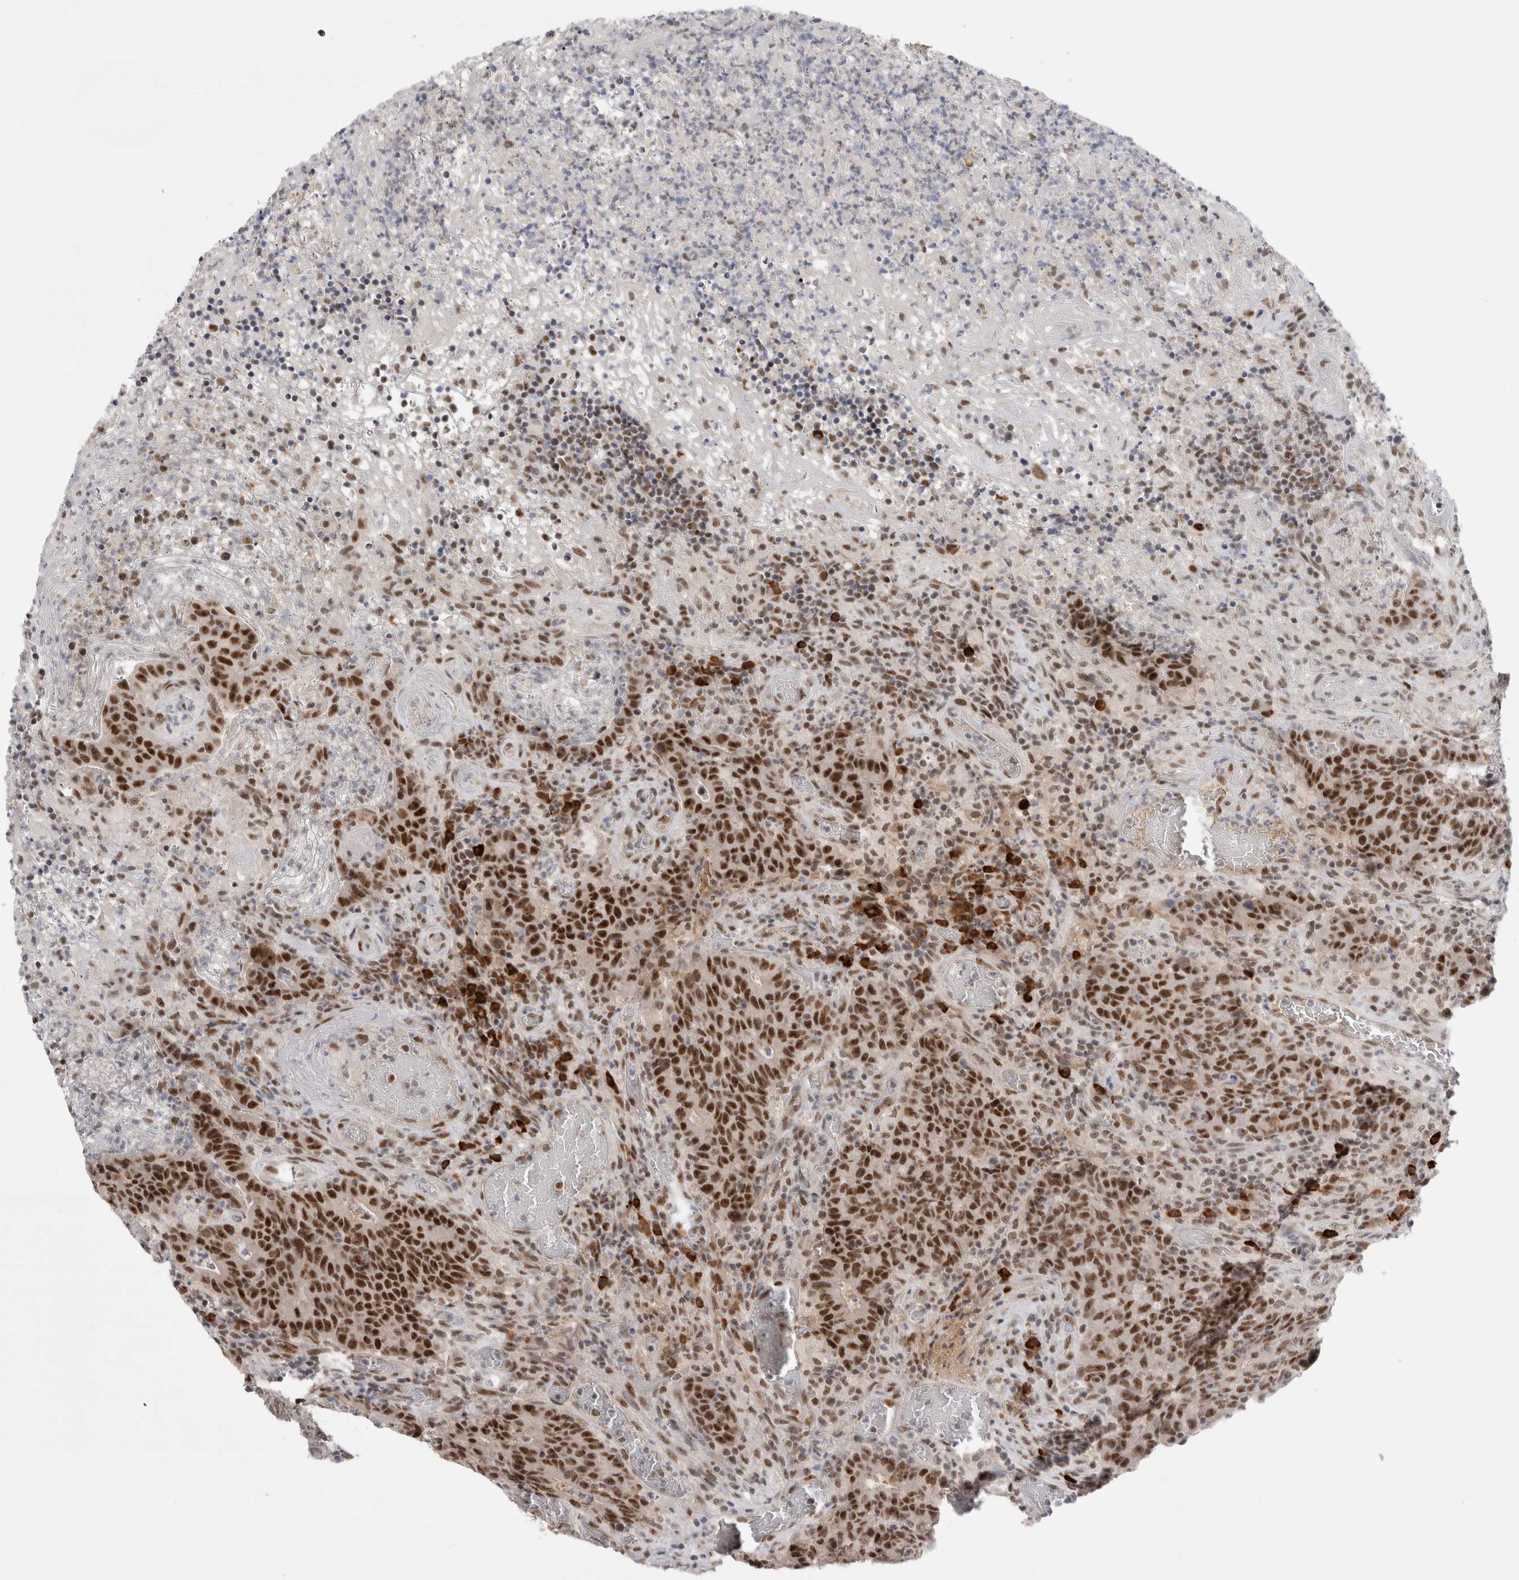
{"staining": {"intensity": "strong", "quantity": ">75%", "location": "nuclear"}, "tissue": "colorectal cancer", "cell_type": "Tumor cells", "image_type": "cancer", "snomed": [{"axis": "morphology", "description": "Adenocarcinoma, NOS"}, {"axis": "topography", "description": "Colon"}], "caption": "A photomicrograph showing strong nuclear positivity in about >75% of tumor cells in colorectal cancer, as visualized by brown immunohistochemical staining.", "gene": "ZNF24", "patient": {"sex": "female", "age": 75}}